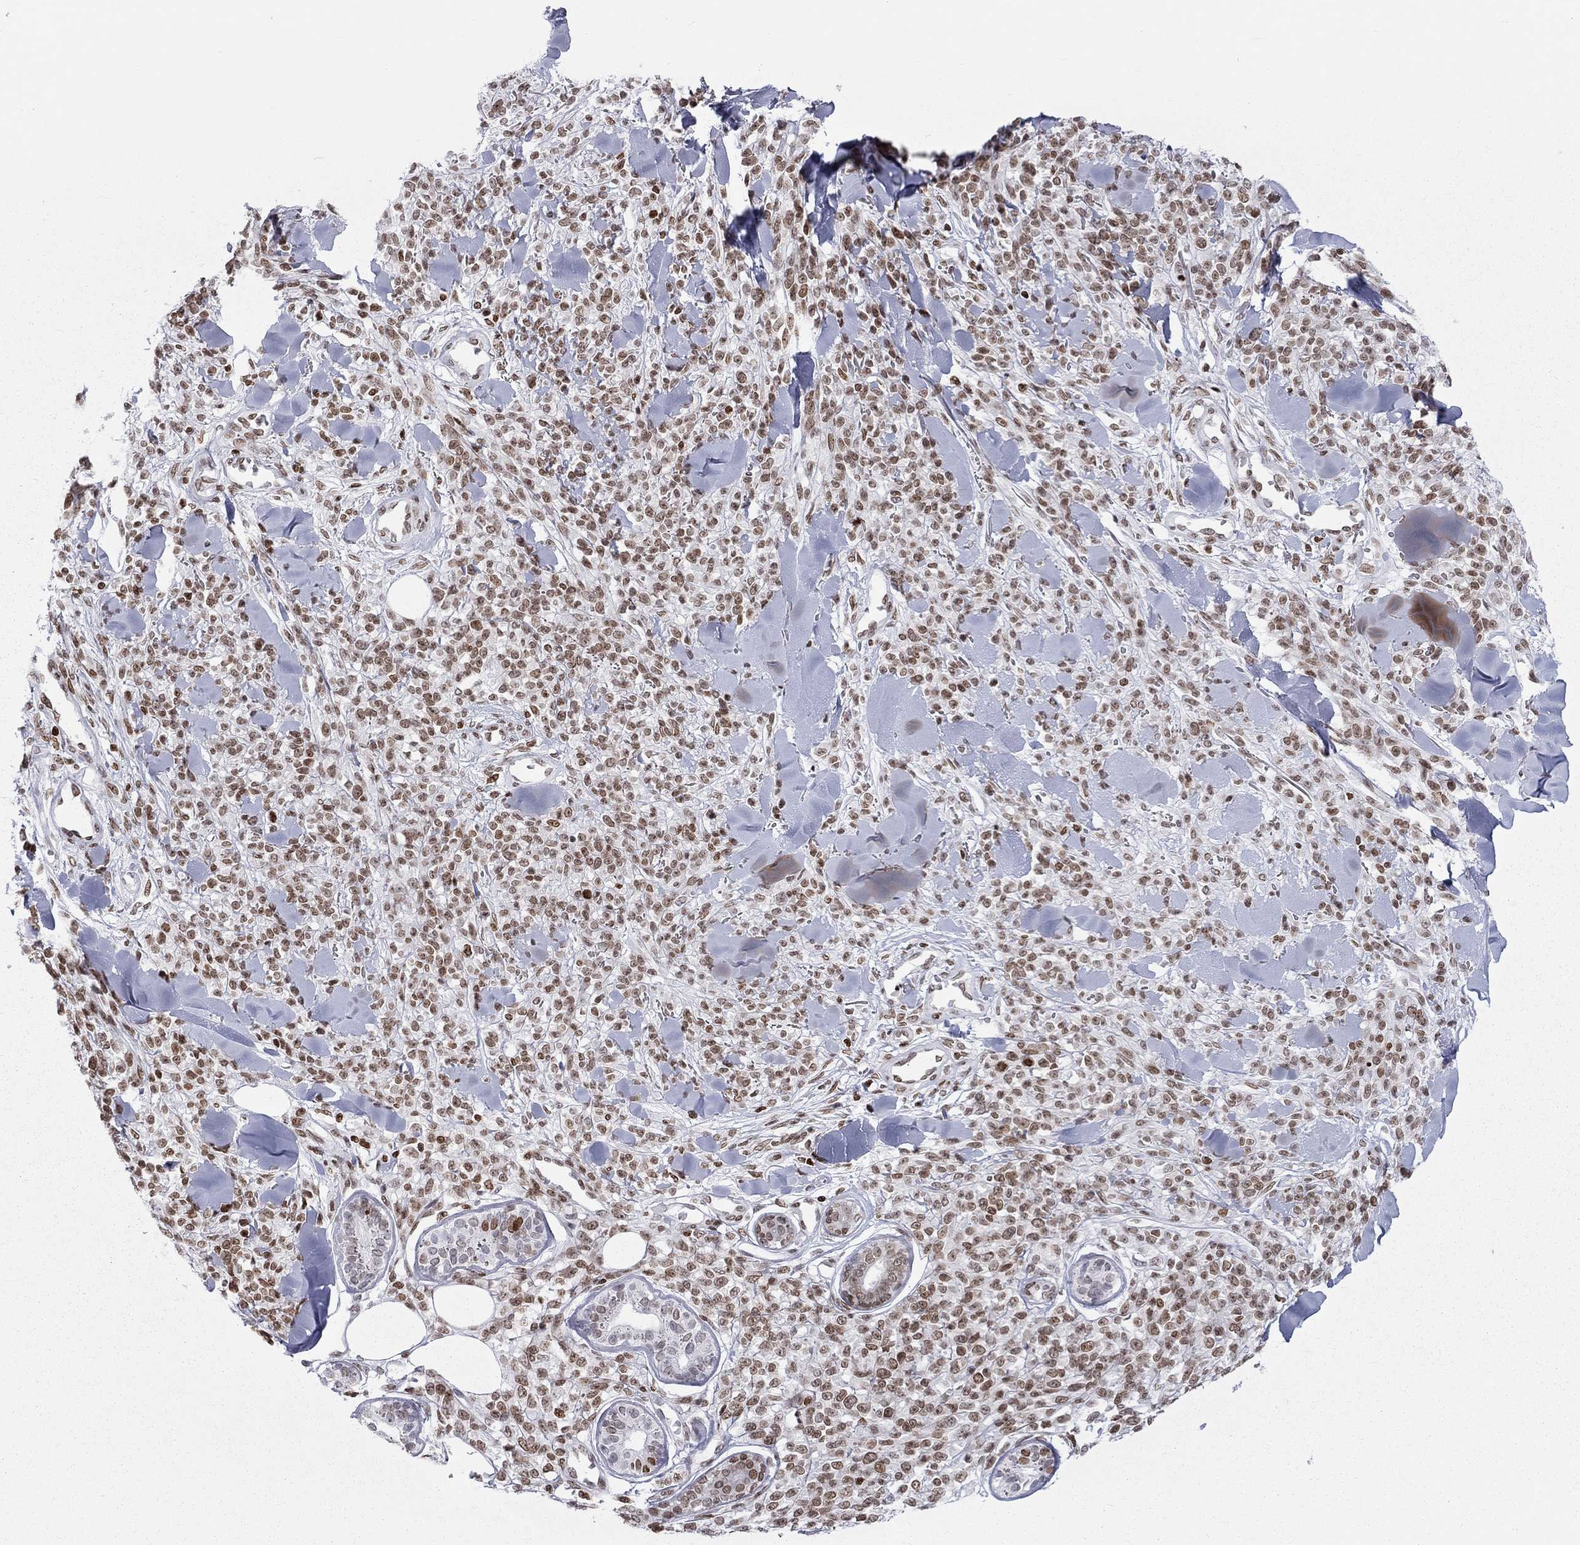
{"staining": {"intensity": "moderate", "quantity": ">75%", "location": "nuclear"}, "tissue": "melanoma", "cell_type": "Tumor cells", "image_type": "cancer", "snomed": [{"axis": "morphology", "description": "Malignant melanoma, NOS"}, {"axis": "topography", "description": "Skin"}, {"axis": "topography", "description": "Skin of trunk"}], "caption": "Tumor cells show medium levels of moderate nuclear expression in approximately >75% of cells in melanoma. (DAB IHC with brightfield microscopy, high magnification).", "gene": "H2AX", "patient": {"sex": "male", "age": 74}}